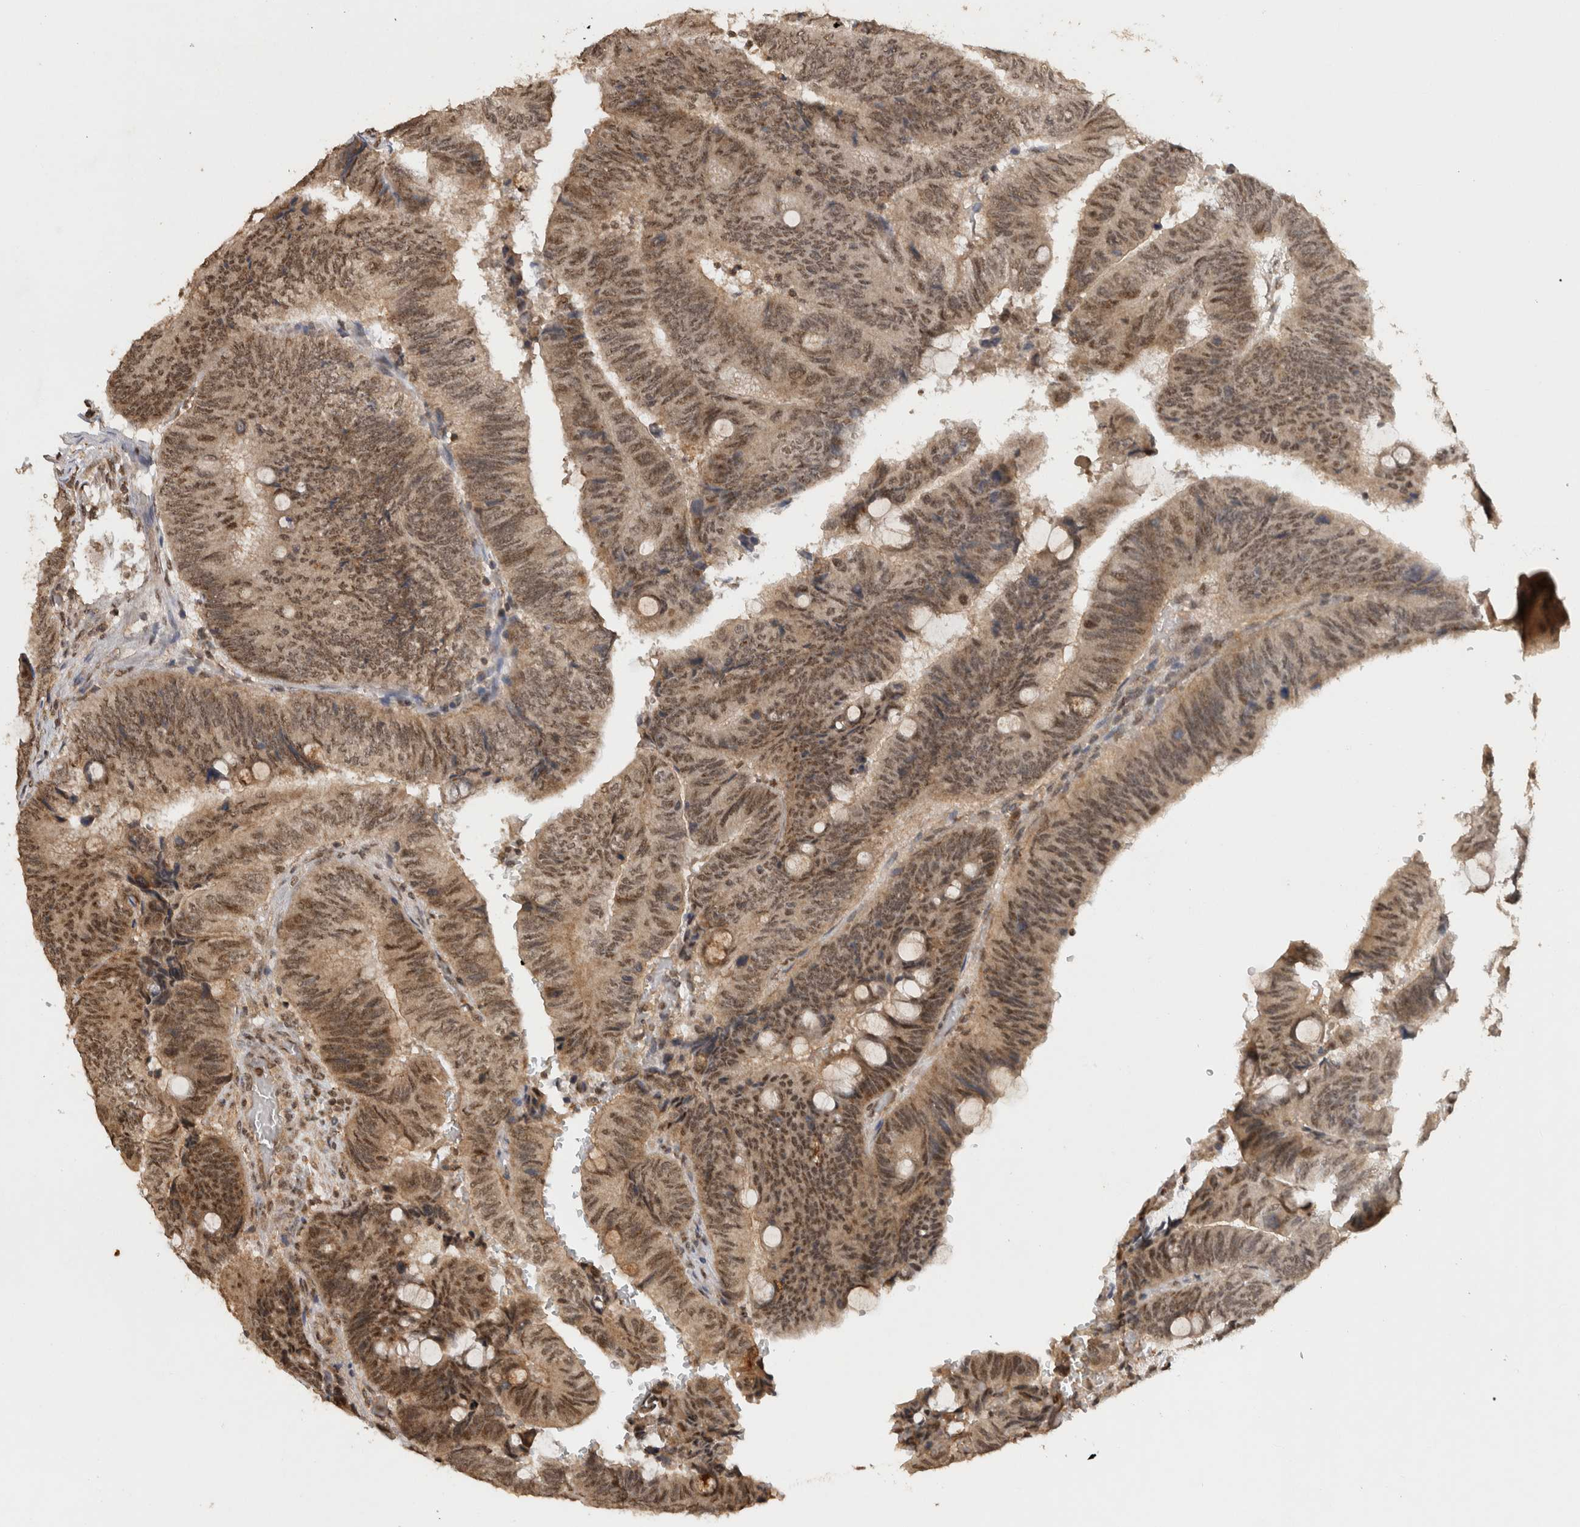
{"staining": {"intensity": "moderate", "quantity": ">75%", "location": "cytoplasmic/membranous,nuclear"}, "tissue": "colorectal cancer", "cell_type": "Tumor cells", "image_type": "cancer", "snomed": [{"axis": "morphology", "description": "Normal tissue, NOS"}, {"axis": "morphology", "description": "Adenocarcinoma, NOS"}, {"axis": "topography", "description": "Rectum"}, {"axis": "topography", "description": "Peripheral nerve tissue"}], "caption": "Protein positivity by IHC reveals moderate cytoplasmic/membranous and nuclear positivity in about >75% of tumor cells in colorectal cancer (adenocarcinoma). (Brightfield microscopy of DAB IHC at high magnification).", "gene": "KEAP1", "patient": {"sex": "male", "age": 92}}